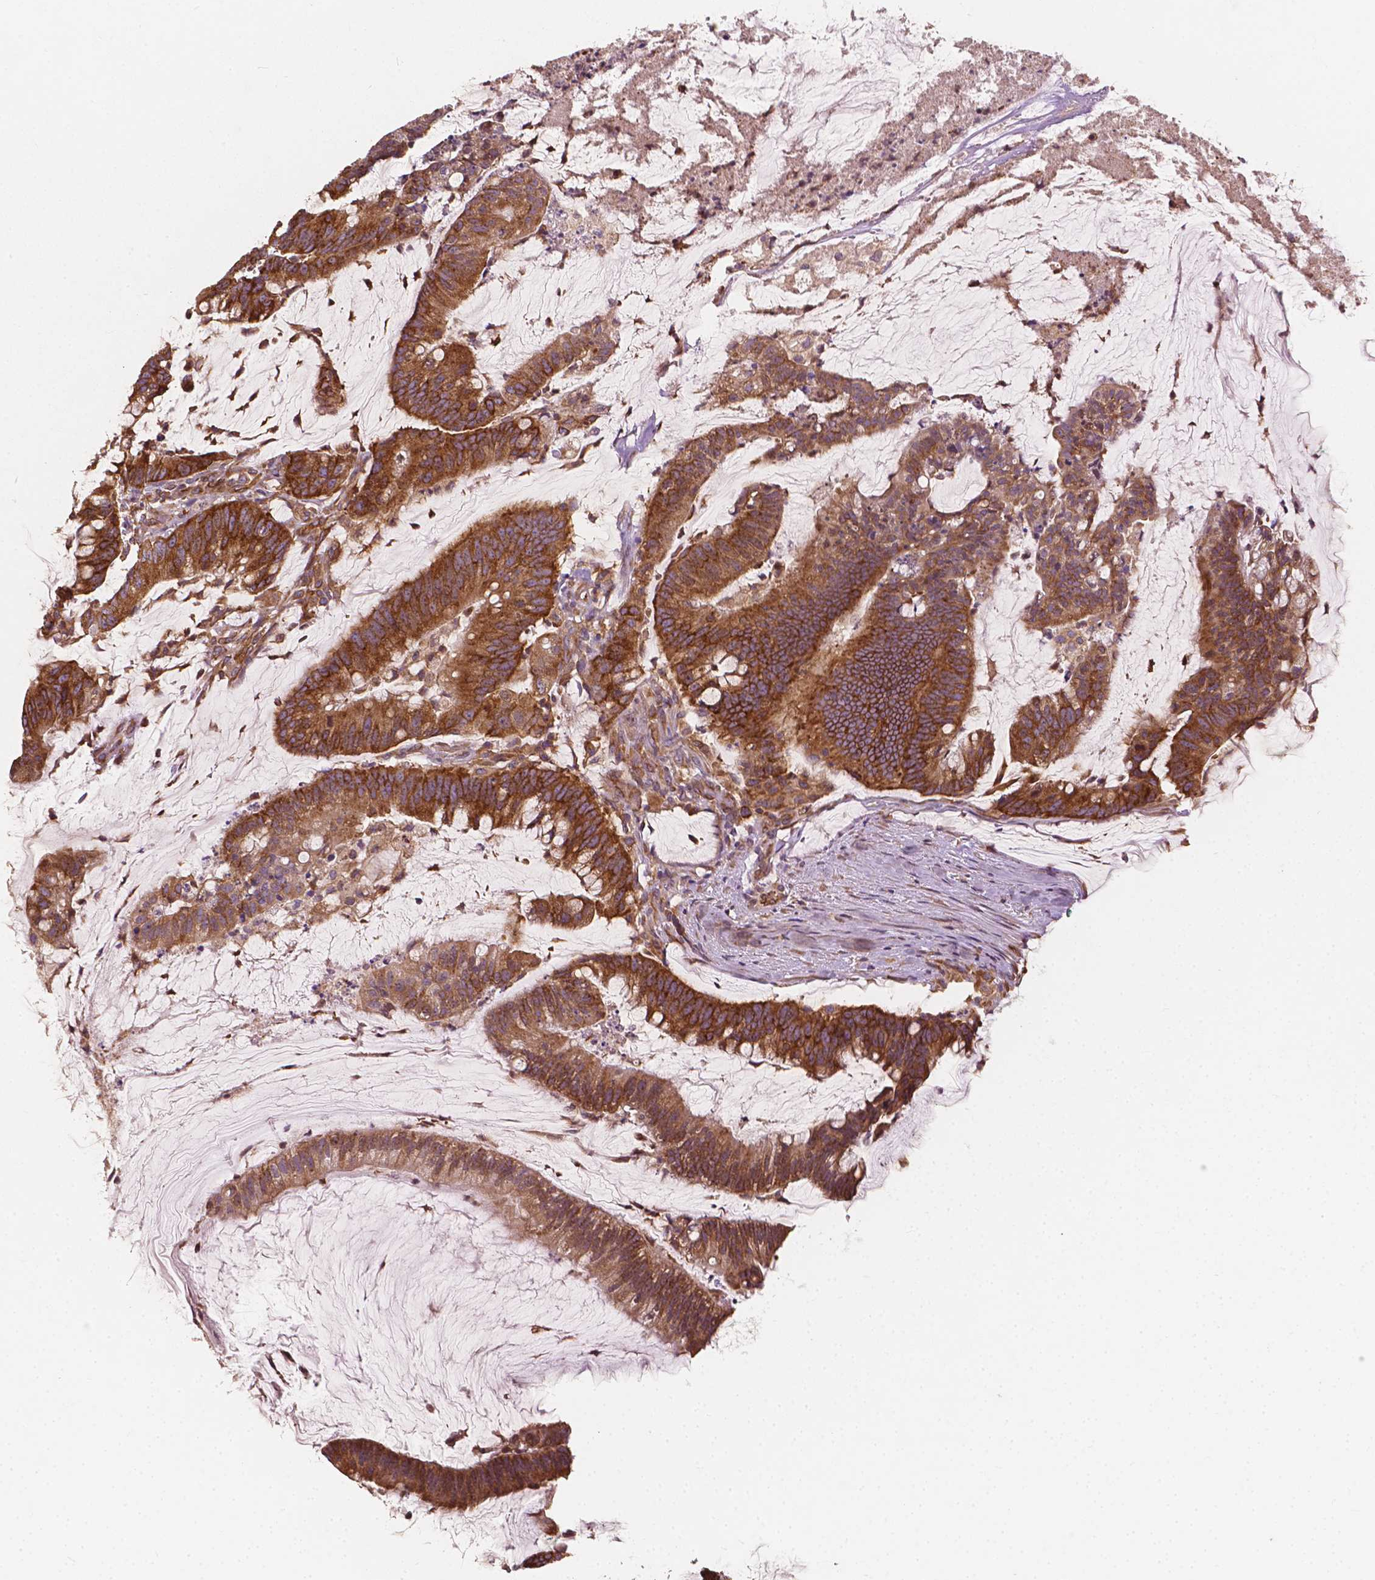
{"staining": {"intensity": "strong", "quantity": ">75%", "location": "cytoplasmic/membranous"}, "tissue": "colorectal cancer", "cell_type": "Tumor cells", "image_type": "cancer", "snomed": [{"axis": "morphology", "description": "Adenocarcinoma, NOS"}, {"axis": "topography", "description": "Colon"}], "caption": "Protein analysis of colorectal cancer tissue displays strong cytoplasmic/membranous staining in about >75% of tumor cells.", "gene": "G3BP1", "patient": {"sex": "male", "age": 62}}